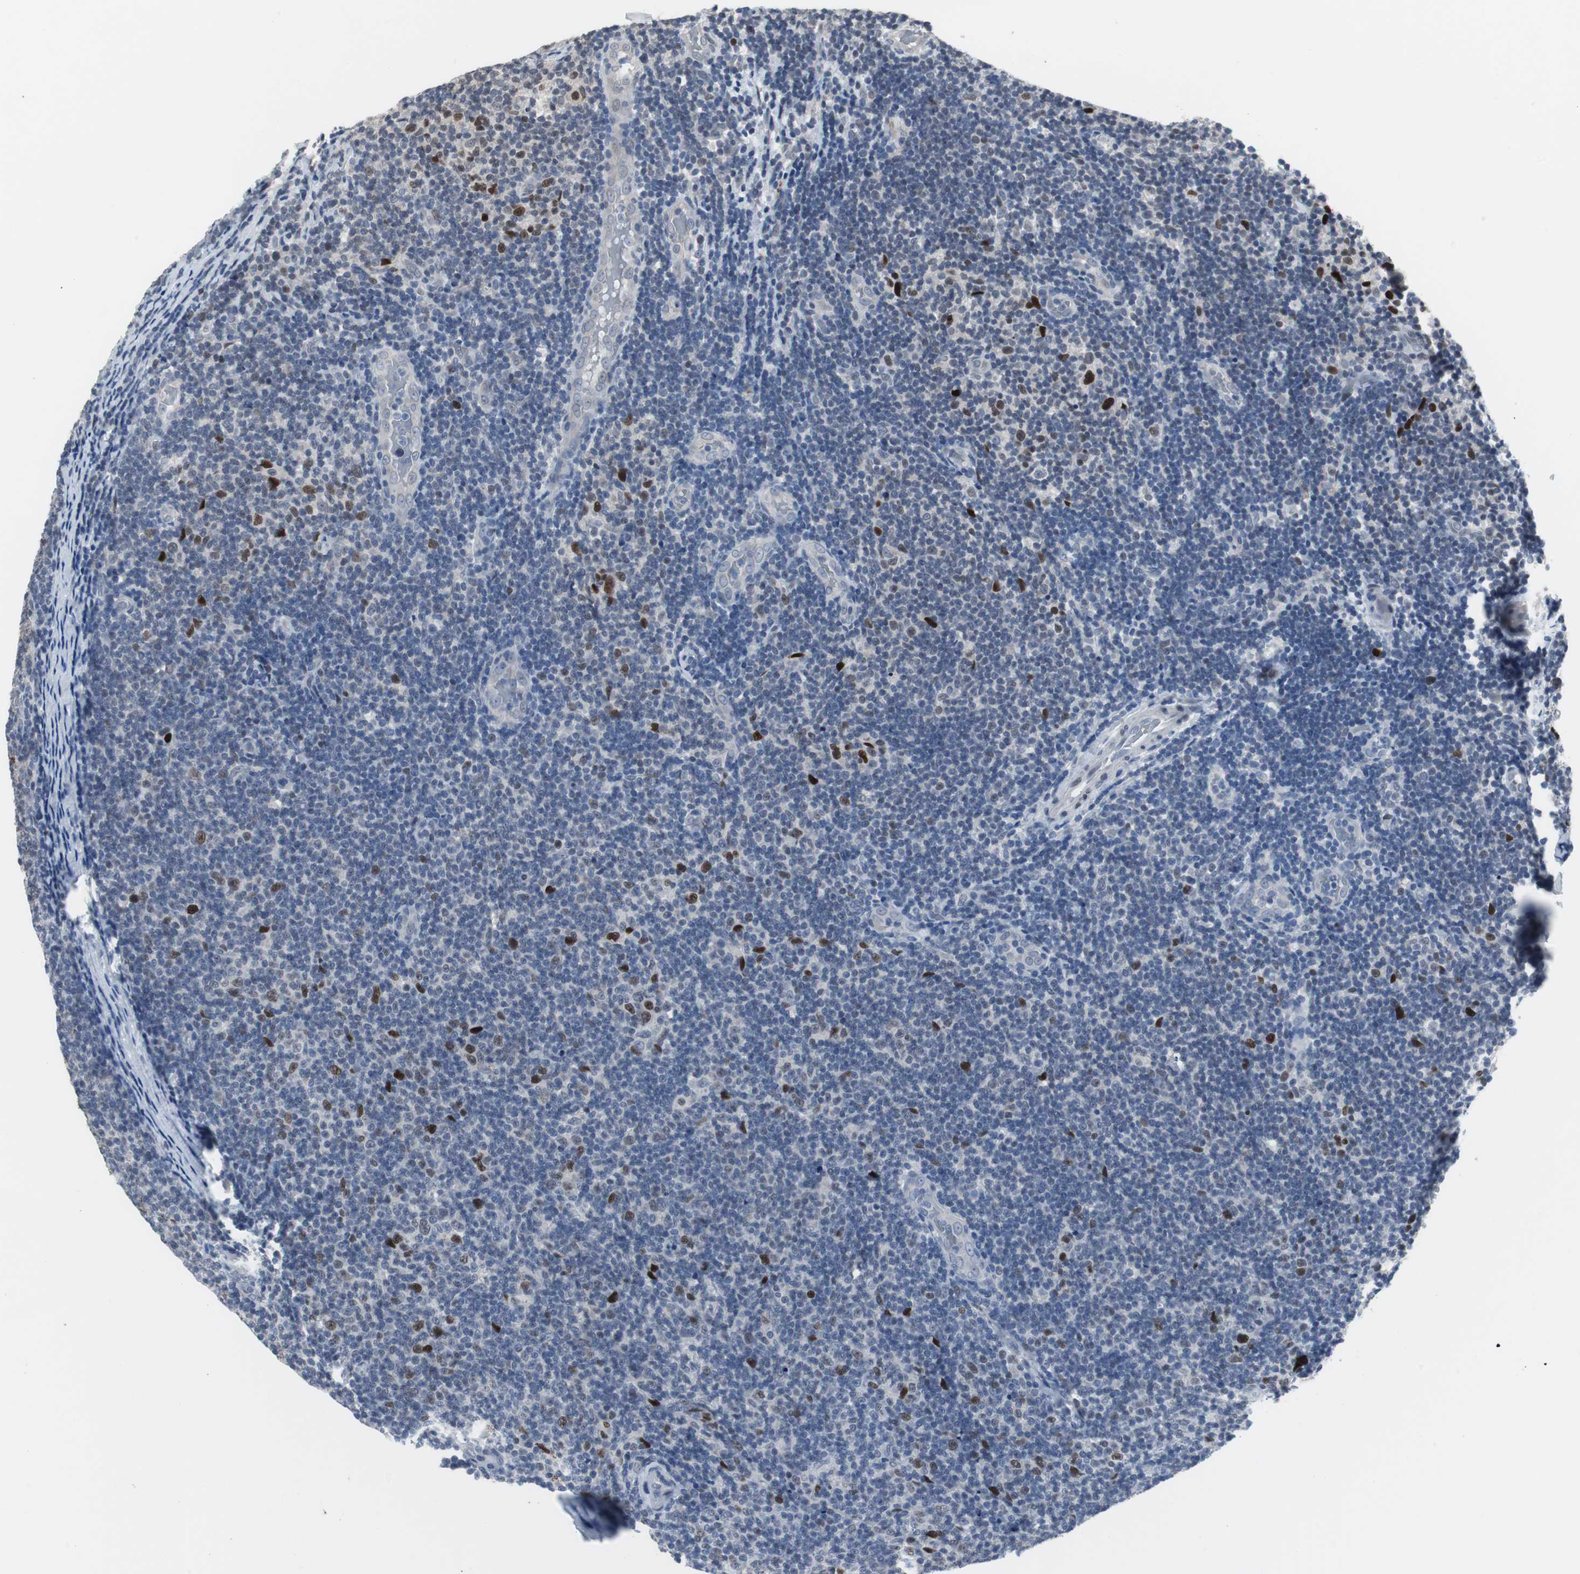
{"staining": {"intensity": "strong", "quantity": "<25%", "location": "nuclear"}, "tissue": "lymphoma", "cell_type": "Tumor cells", "image_type": "cancer", "snomed": [{"axis": "morphology", "description": "Malignant lymphoma, non-Hodgkin's type, Low grade"}, {"axis": "topography", "description": "Lymph node"}], "caption": "Protein staining shows strong nuclear positivity in about <25% of tumor cells in low-grade malignant lymphoma, non-Hodgkin's type. The staining was performed using DAB (3,3'-diaminobenzidine) to visualize the protein expression in brown, while the nuclei were stained in blue with hematoxylin (Magnification: 20x).", "gene": "FOXP4", "patient": {"sex": "male", "age": 83}}